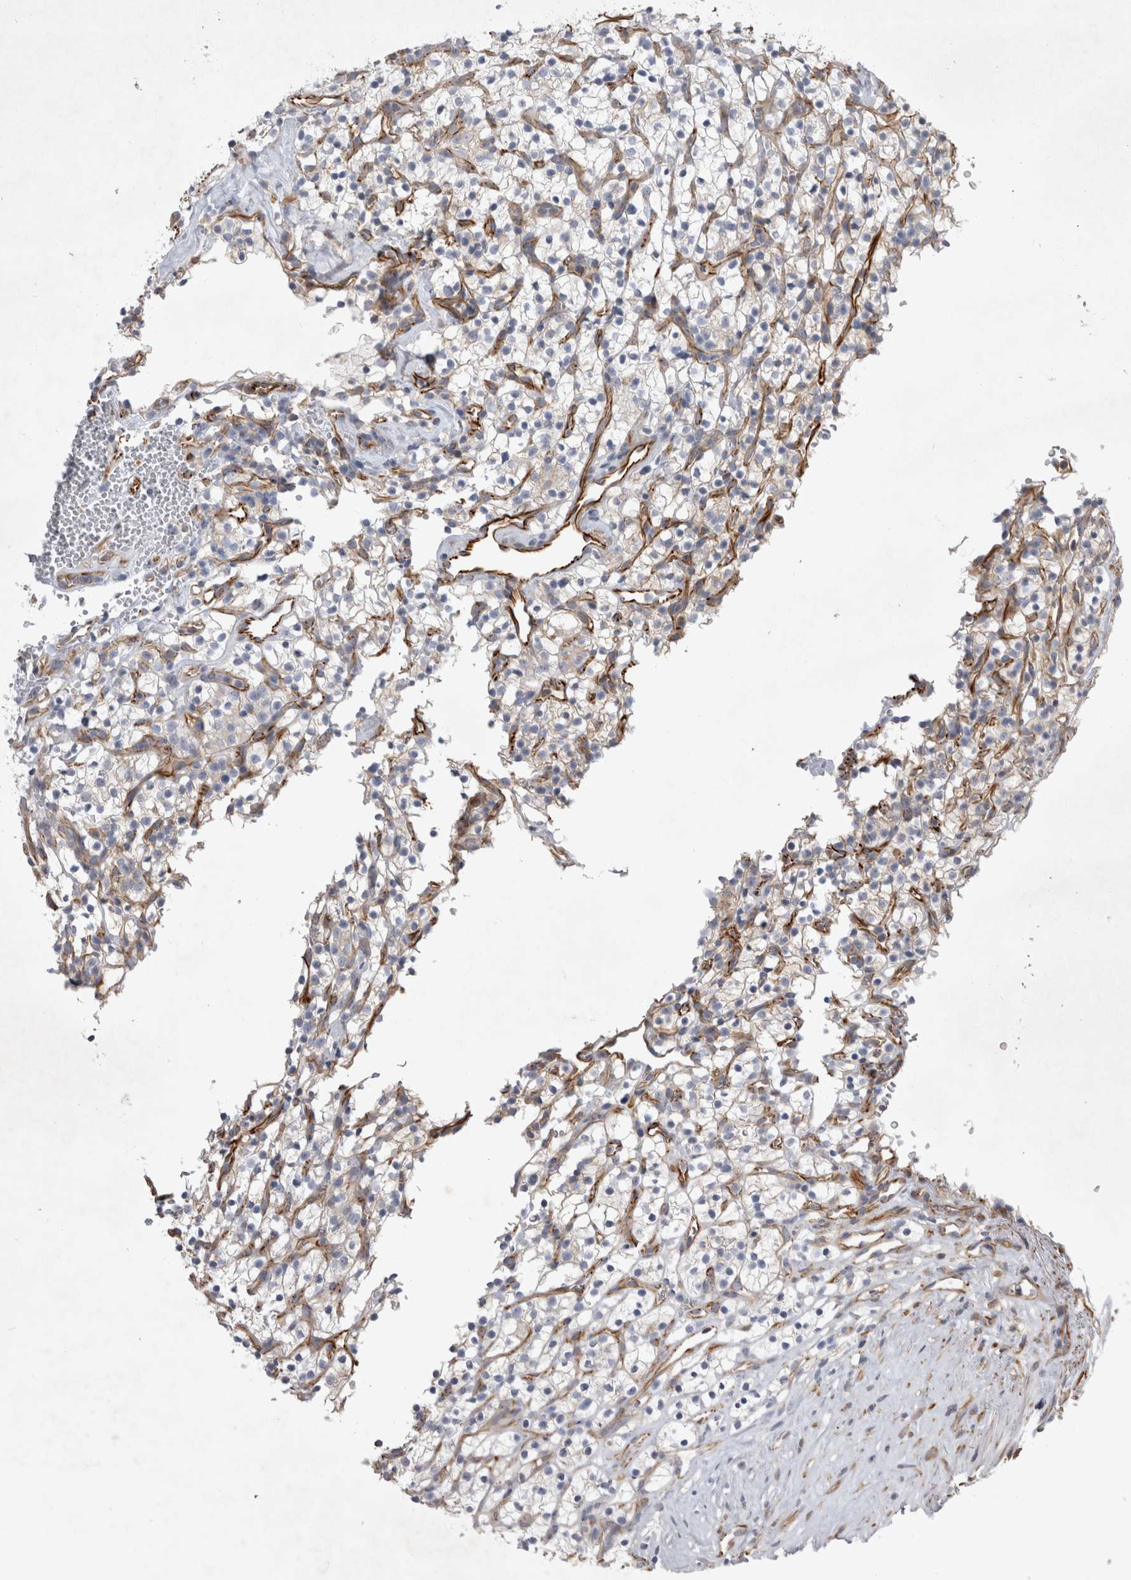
{"staining": {"intensity": "negative", "quantity": "none", "location": "none"}, "tissue": "renal cancer", "cell_type": "Tumor cells", "image_type": "cancer", "snomed": [{"axis": "morphology", "description": "Adenocarcinoma, NOS"}, {"axis": "topography", "description": "Kidney"}], "caption": "Renal cancer (adenocarcinoma) stained for a protein using immunohistochemistry (IHC) demonstrates no positivity tumor cells.", "gene": "STRADB", "patient": {"sex": "female", "age": 57}}